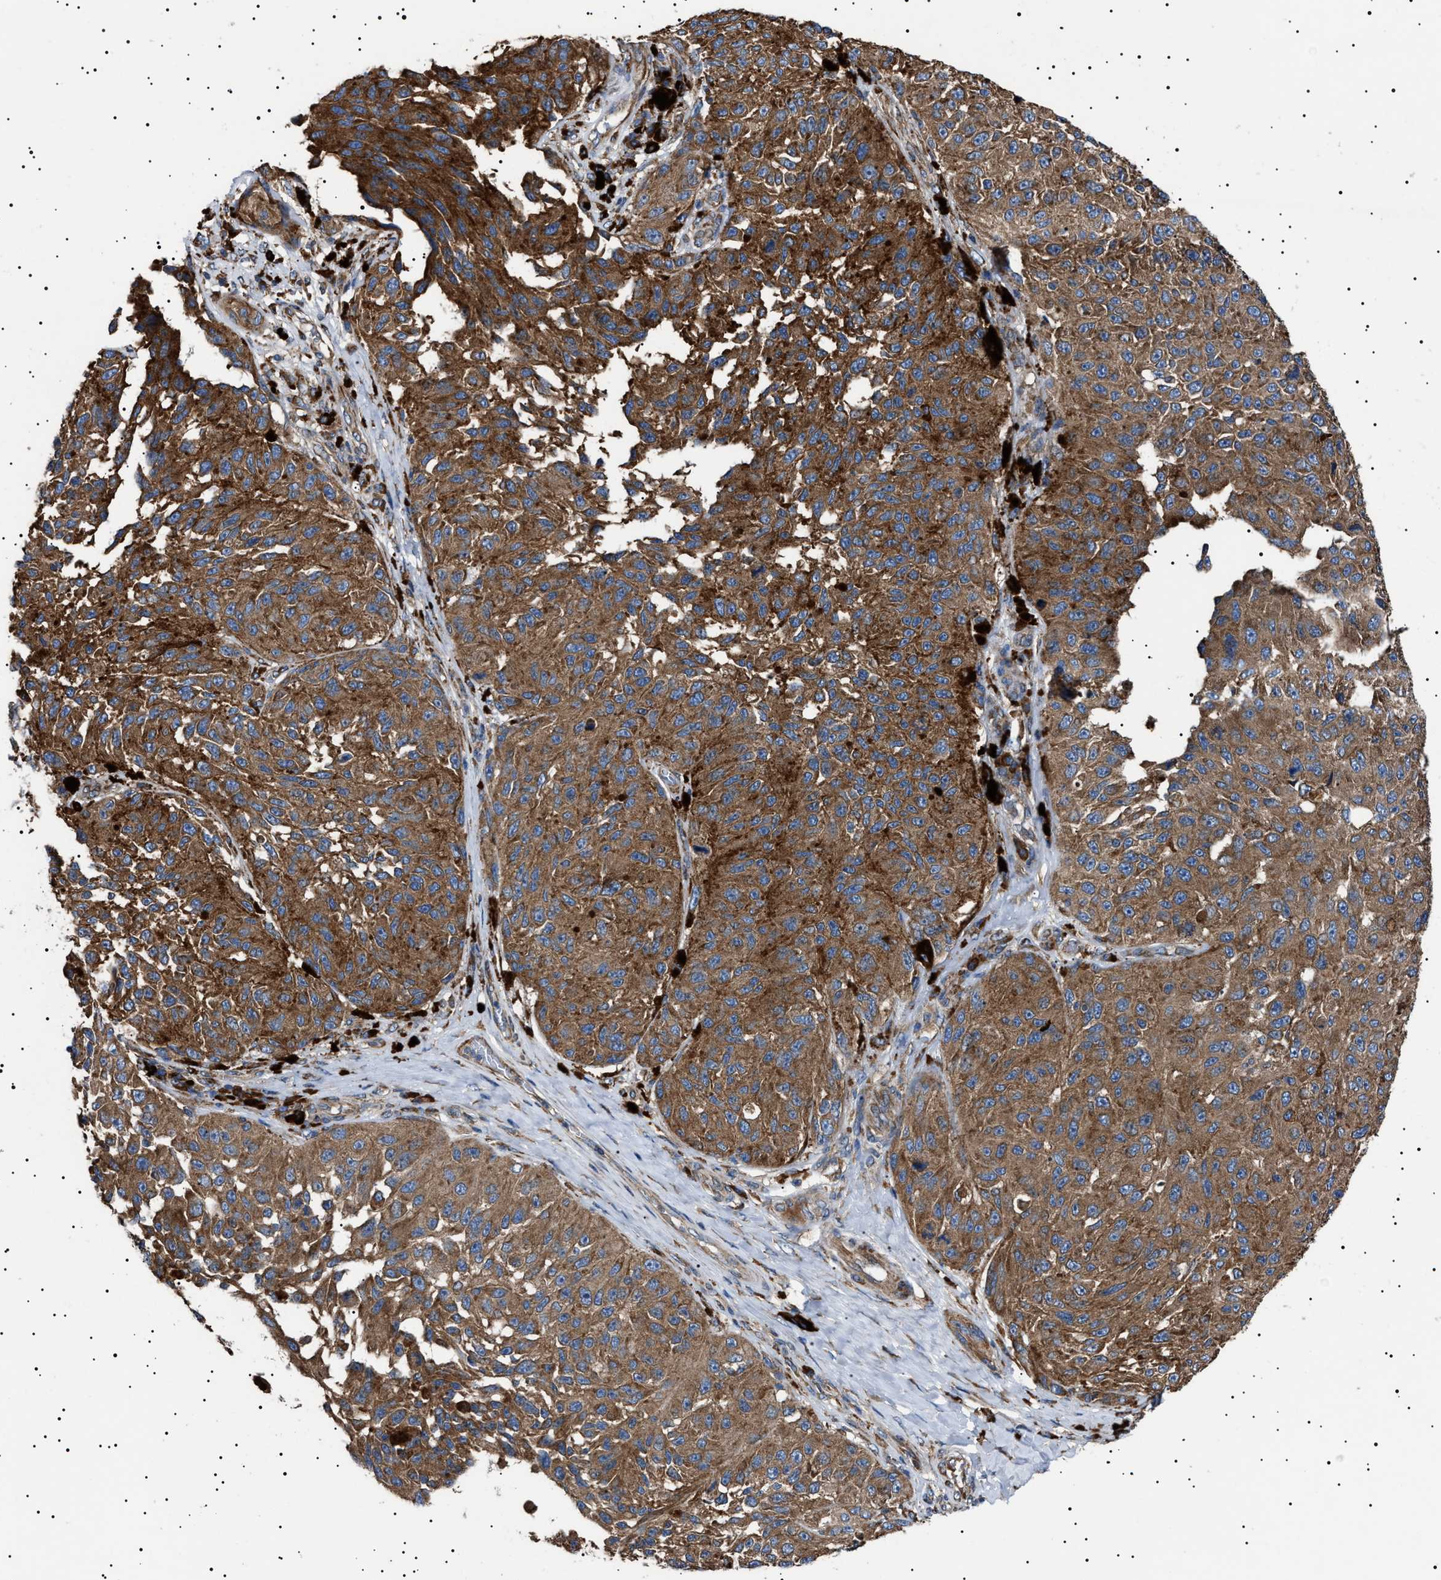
{"staining": {"intensity": "moderate", "quantity": ">75%", "location": "cytoplasmic/membranous"}, "tissue": "melanoma", "cell_type": "Tumor cells", "image_type": "cancer", "snomed": [{"axis": "morphology", "description": "Malignant melanoma, NOS"}, {"axis": "topography", "description": "Skin"}], "caption": "Protein positivity by immunohistochemistry reveals moderate cytoplasmic/membranous staining in about >75% of tumor cells in melanoma.", "gene": "TOP1MT", "patient": {"sex": "female", "age": 73}}